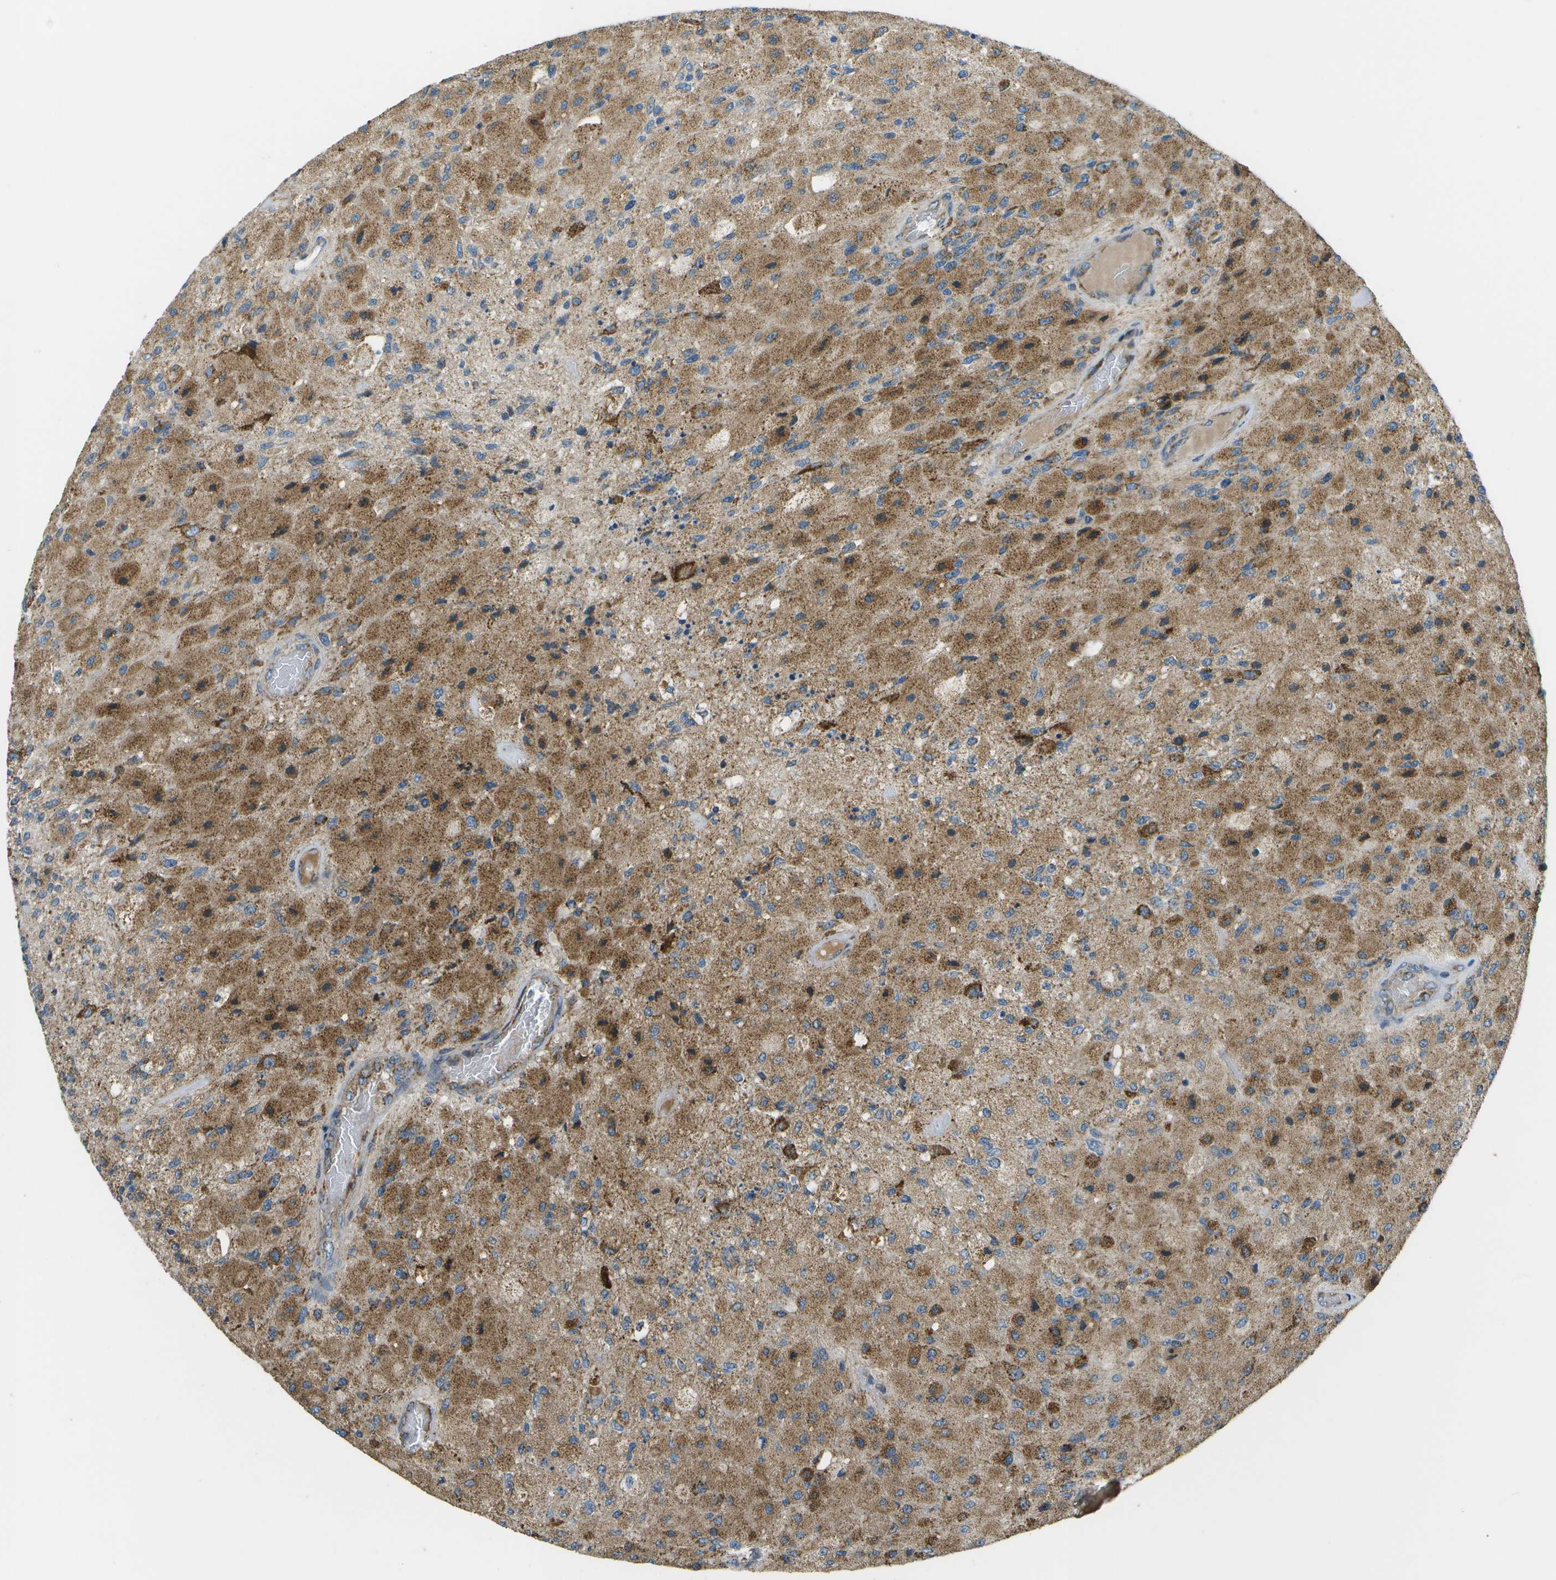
{"staining": {"intensity": "moderate", "quantity": ">75%", "location": "cytoplasmic/membranous"}, "tissue": "glioma", "cell_type": "Tumor cells", "image_type": "cancer", "snomed": [{"axis": "morphology", "description": "Normal tissue, NOS"}, {"axis": "morphology", "description": "Glioma, malignant, High grade"}, {"axis": "topography", "description": "Cerebral cortex"}], "caption": "High-grade glioma (malignant) stained with immunohistochemistry exhibits moderate cytoplasmic/membranous positivity in about >75% of tumor cells. The staining was performed using DAB (3,3'-diaminobenzidine), with brown indicating positive protein expression. Nuclei are stained blue with hematoxylin.", "gene": "NRK", "patient": {"sex": "male", "age": 77}}